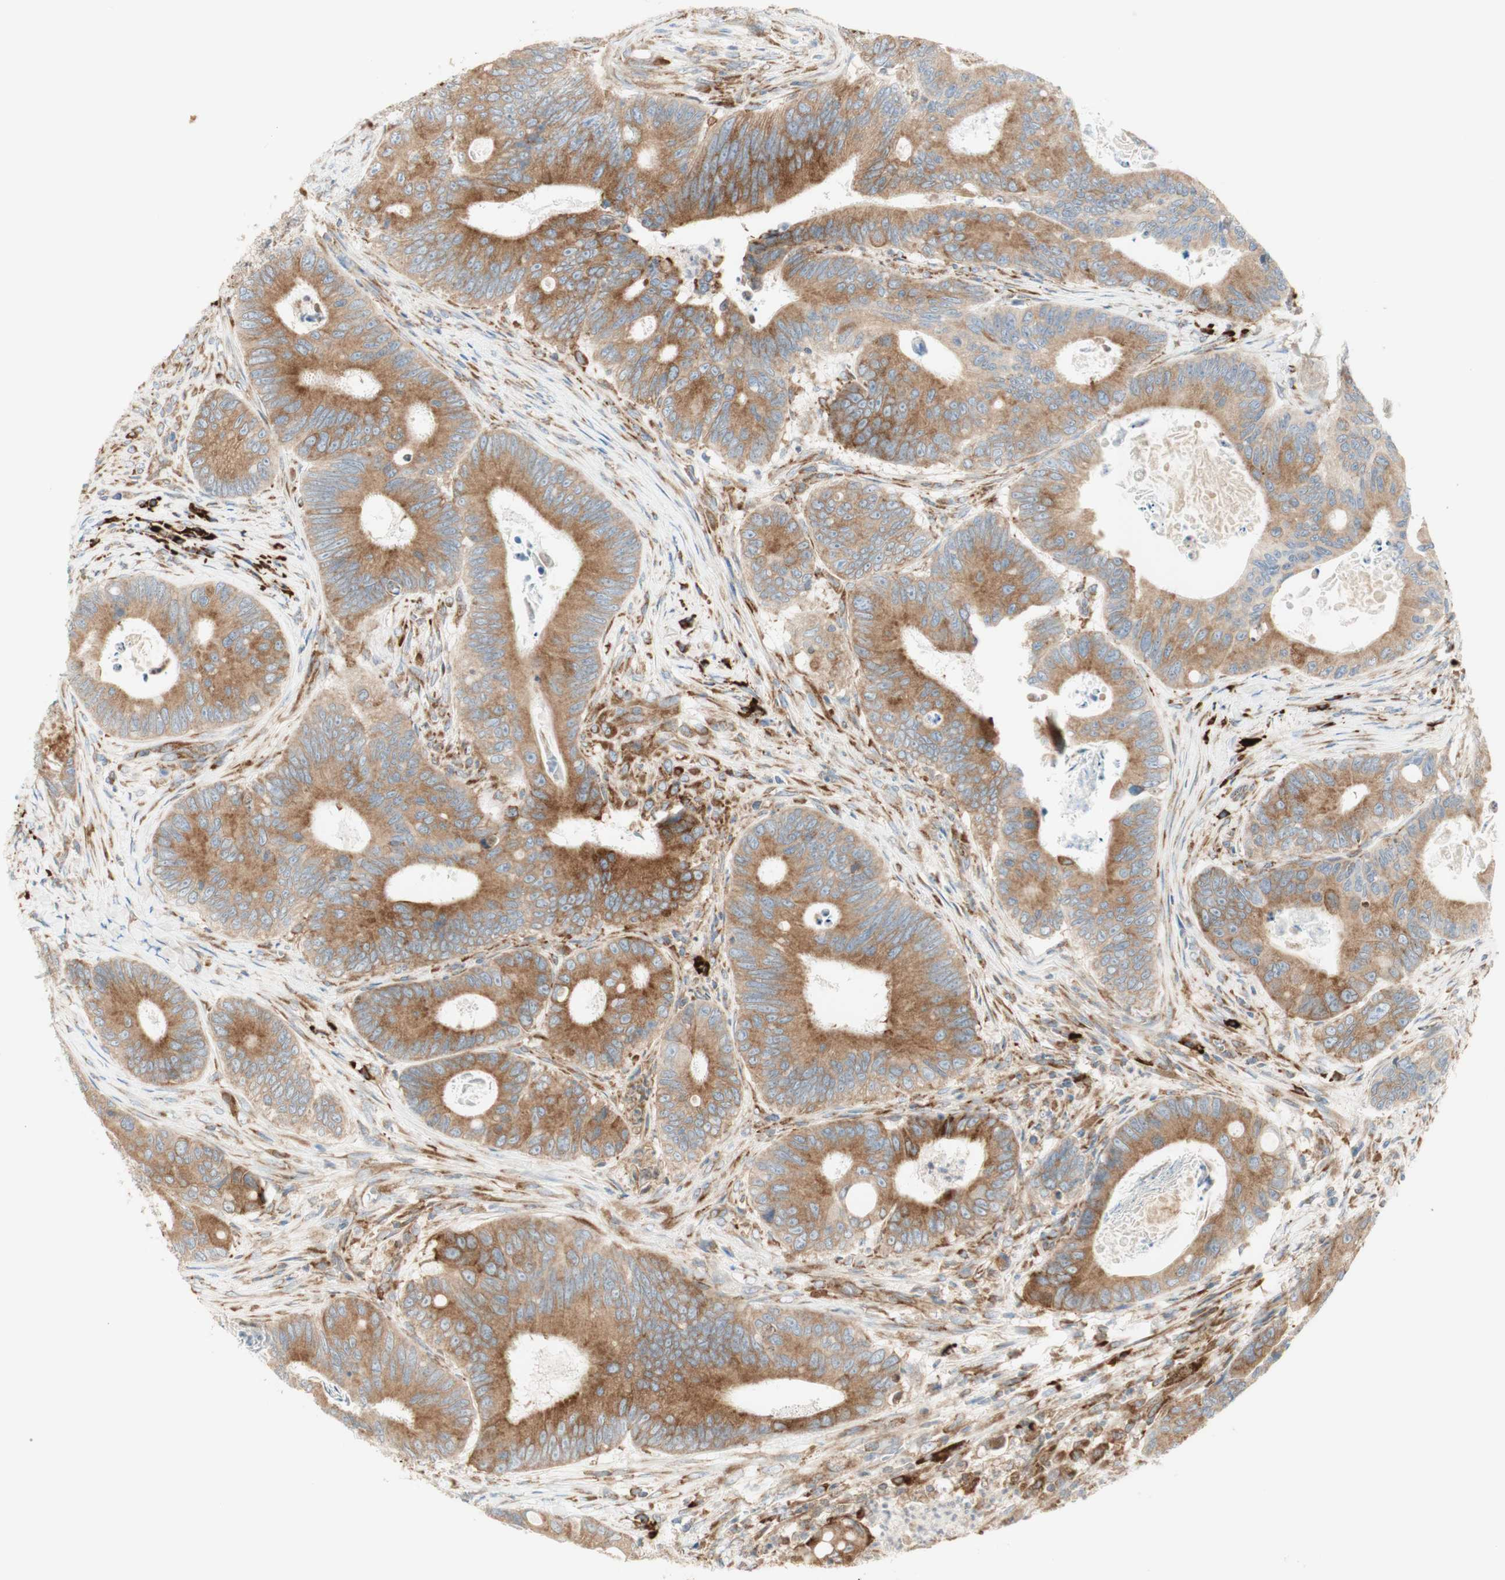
{"staining": {"intensity": "moderate", "quantity": ">75%", "location": "cytoplasmic/membranous"}, "tissue": "colorectal cancer", "cell_type": "Tumor cells", "image_type": "cancer", "snomed": [{"axis": "morphology", "description": "Inflammation, NOS"}, {"axis": "morphology", "description": "Adenocarcinoma, NOS"}, {"axis": "topography", "description": "Colon"}], "caption": "Tumor cells exhibit moderate cytoplasmic/membranous expression in approximately >75% of cells in adenocarcinoma (colorectal). Immunohistochemistry stains the protein in brown and the nuclei are stained blue.", "gene": "MANF", "patient": {"sex": "male", "age": 72}}